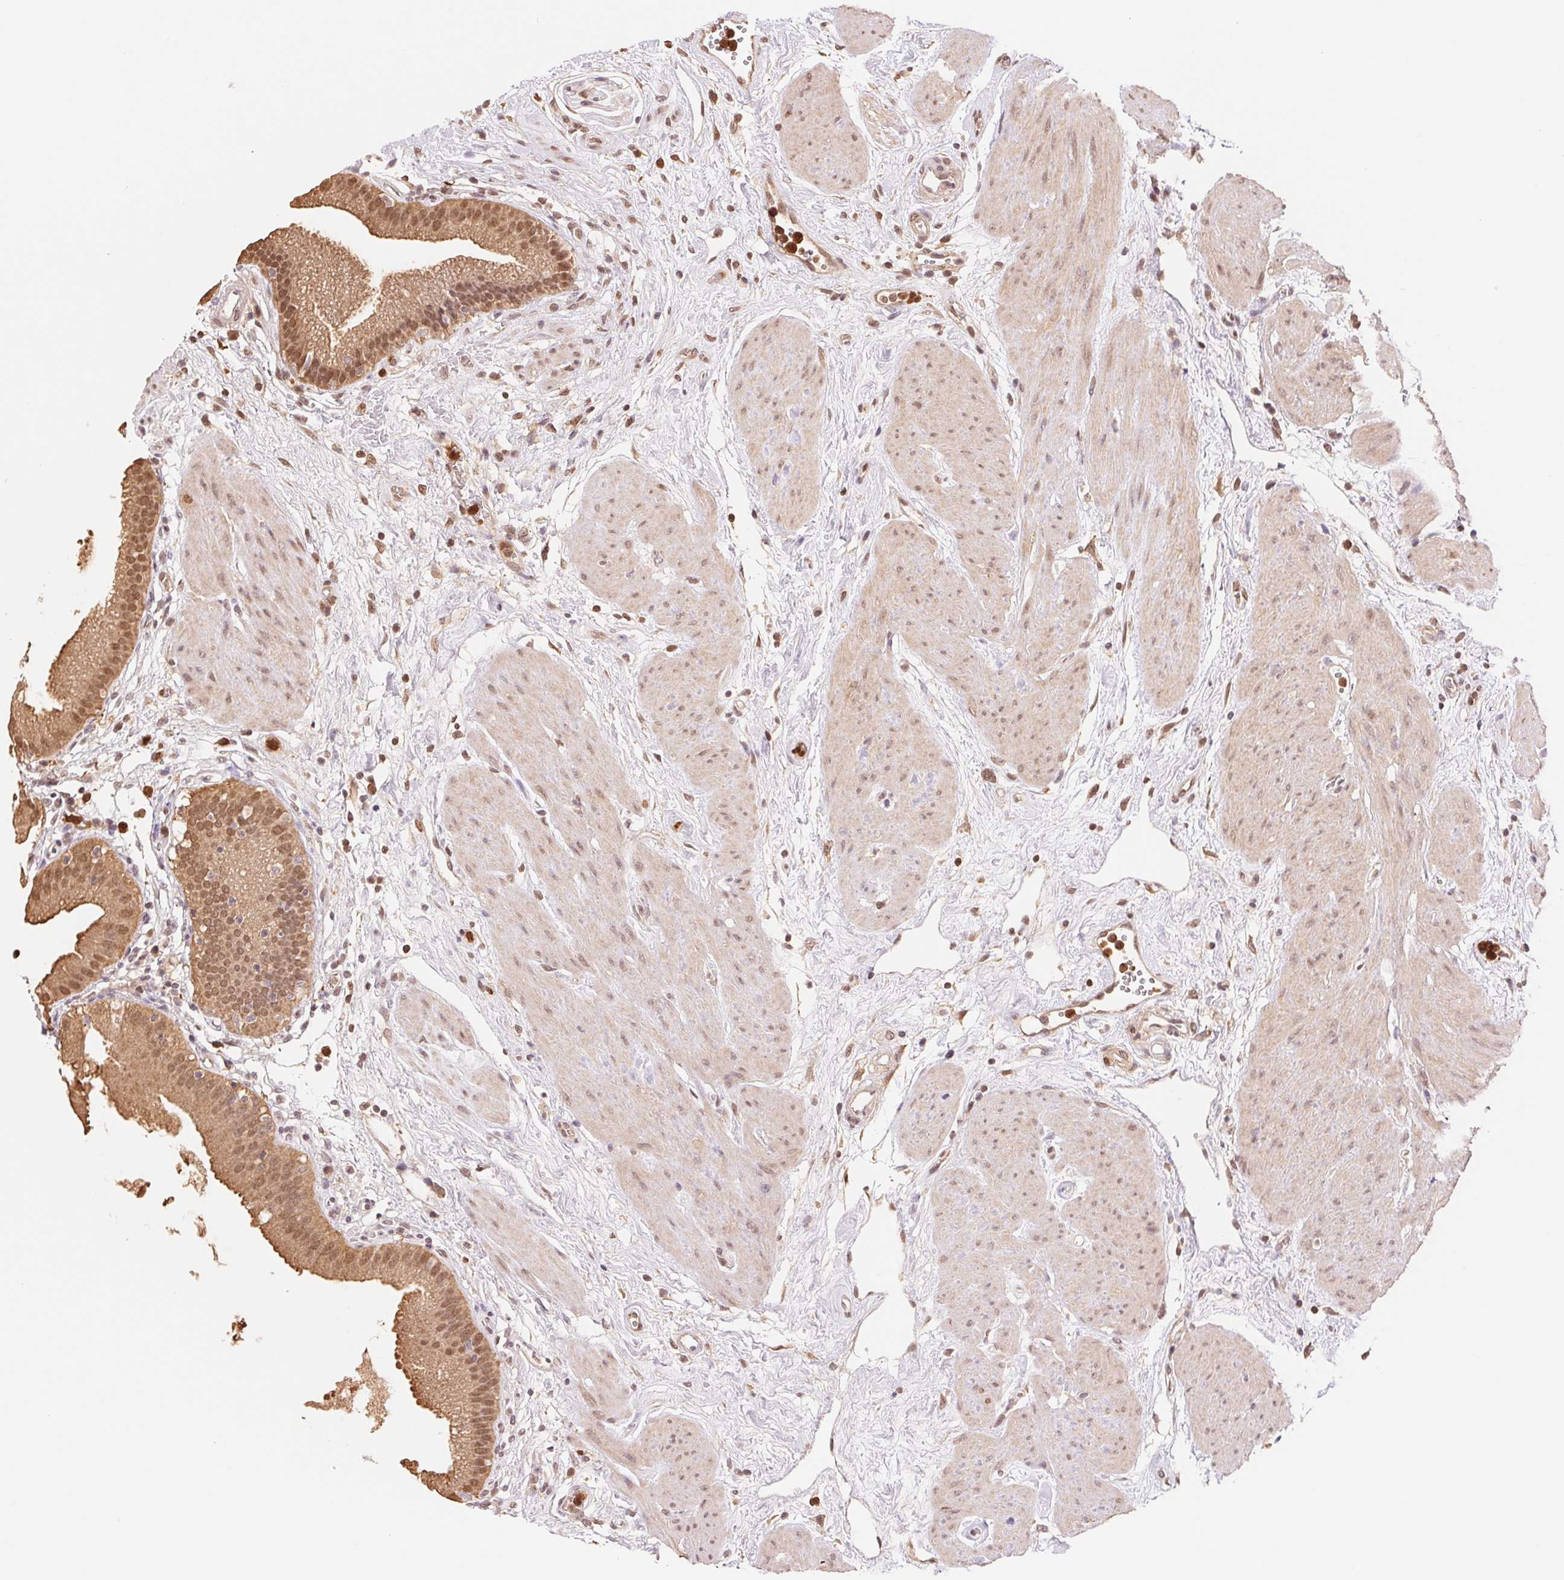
{"staining": {"intensity": "moderate", "quantity": ">75%", "location": "cytoplasmic/membranous,nuclear"}, "tissue": "gallbladder", "cell_type": "Glandular cells", "image_type": "normal", "snomed": [{"axis": "morphology", "description": "Normal tissue, NOS"}, {"axis": "topography", "description": "Gallbladder"}], "caption": "Immunohistochemistry micrograph of normal gallbladder: gallbladder stained using IHC reveals medium levels of moderate protein expression localized specifically in the cytoplasmic/membranous,nuclear of glandular cells, appearing as a cytoplasmic/membranous,nuclear brown color.", "gene": "CDC123", "patient": {"sex": "female", "age": 65}}